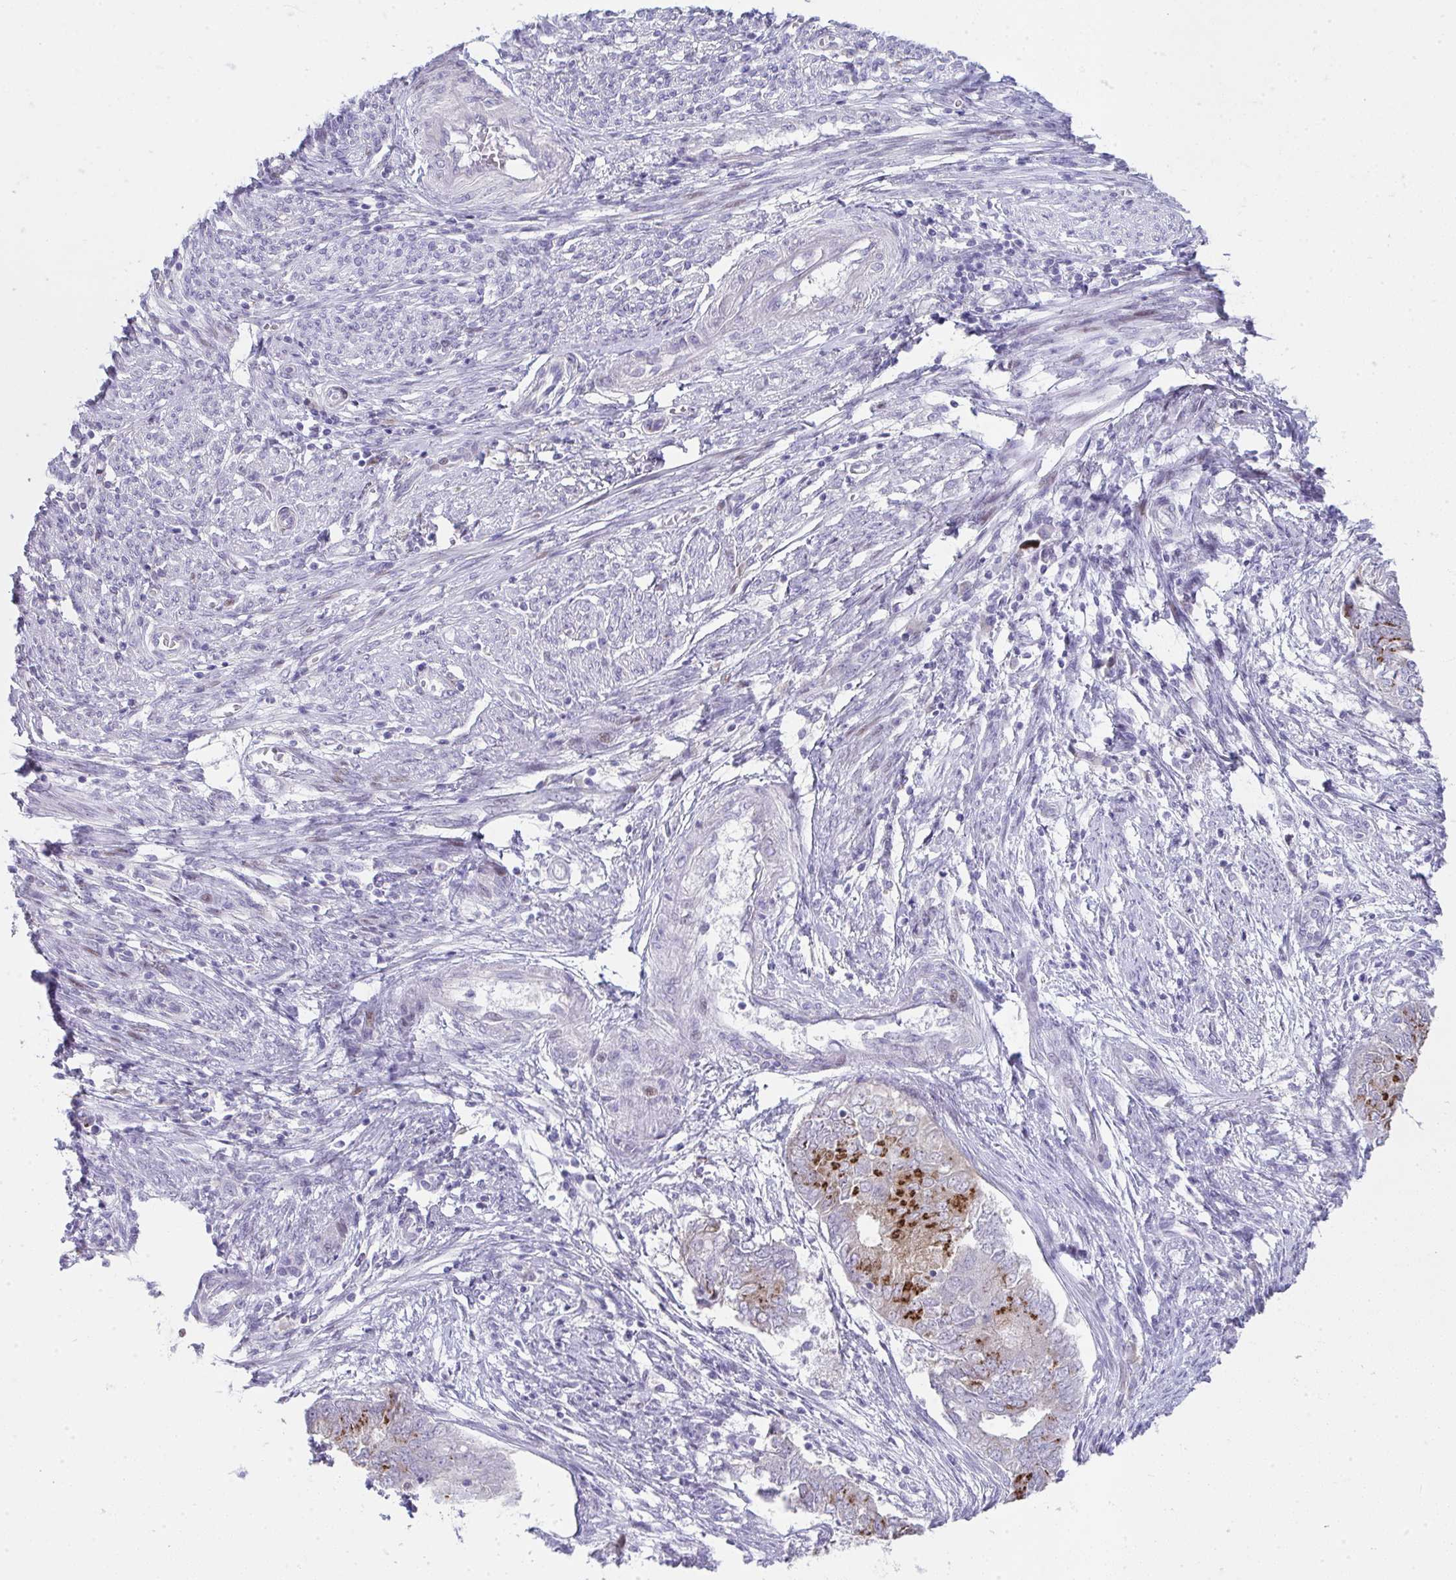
{"staining": {"intensity": "strong", "quantity": "<25%", "location": "cytoplasmic/membranous"}, "tissue": "endometrial cancer", "cell_type": "Tumor cells", "image_type": "cancer", "snomed": [{"axis": "morphology", "description": "Adenocarcinoma, NOS"}, {"axis": "topography", "description": "Endometrium"}], "caption": "Tumor cells reveal medium levels of strong cytoplasmic/membranous expression in about <25% of cells in human endometrial adenocarcinoma.", "gene": "GALNT16", "patient": {"sex": "female", "age": 62}}